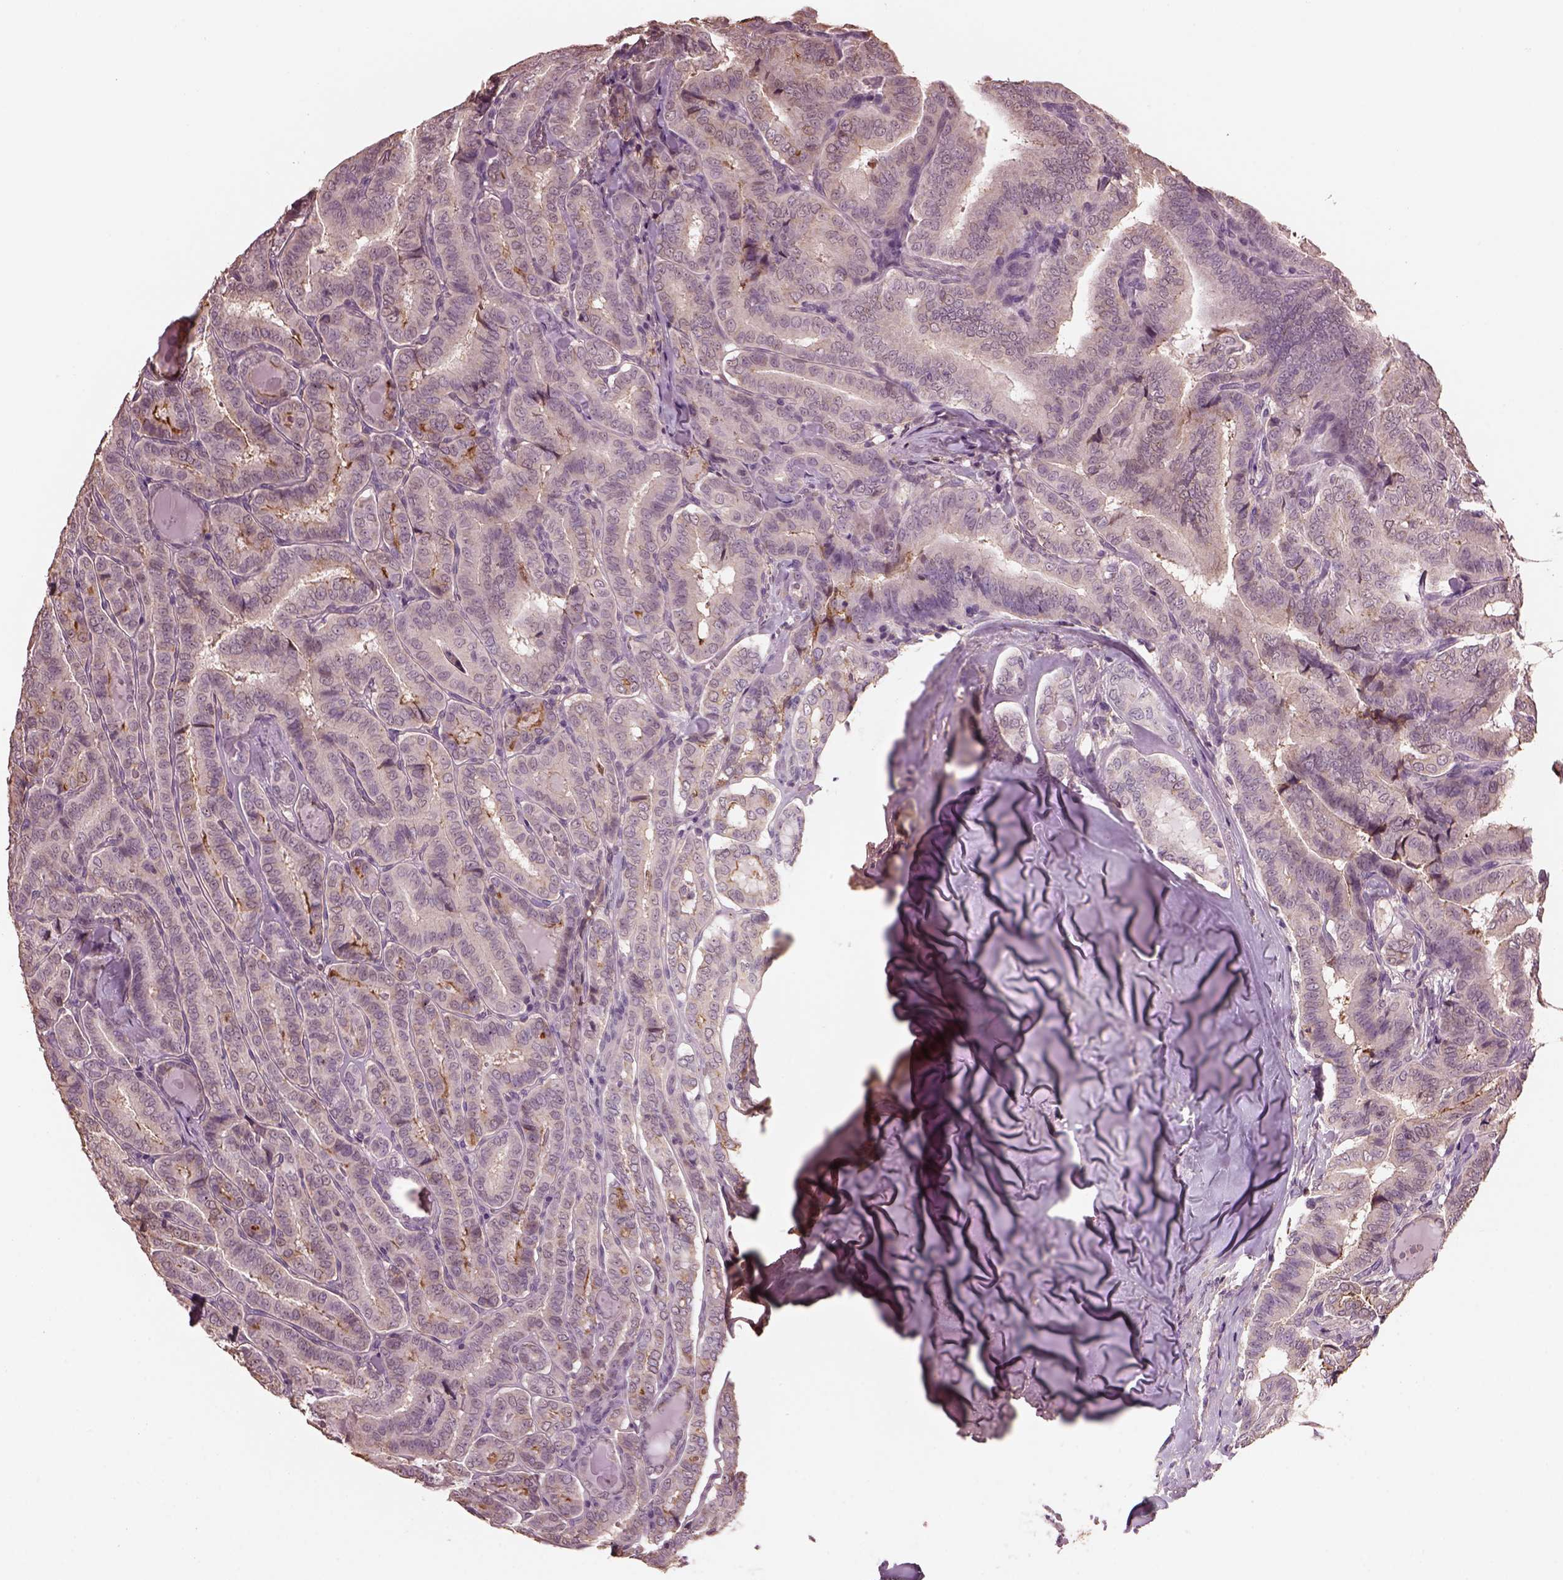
{"staining": {"intensity": "negative", "quantity": "none", "location": "none"}, "tissue": "thyroid cancer", "cell_type": "Tumor cells", "image_type": "cancer", "snomed": [{"axis": "morphology", "description": "Papillary adenocarcinoma, NOS"}, {"axis": "morphology", "description": "Papillary adenoma metastatic"}, {"axis": "topography", "description": "Thyroid gland"}], "caption": "Immunohistochemistry (IHC) photomicrograph of neoplastic tissue: human thyroid papillary adenoma metastatic stained with DAB (3,3'-diaminobenzidine) demonstrates no significant protein expression in tumor cells. (DAB (3,3'-diaminobenzidine) IHC with hematoxylin counter stain).", "gene": "SRI", "patient": {"sex": "female", "age": 50}}